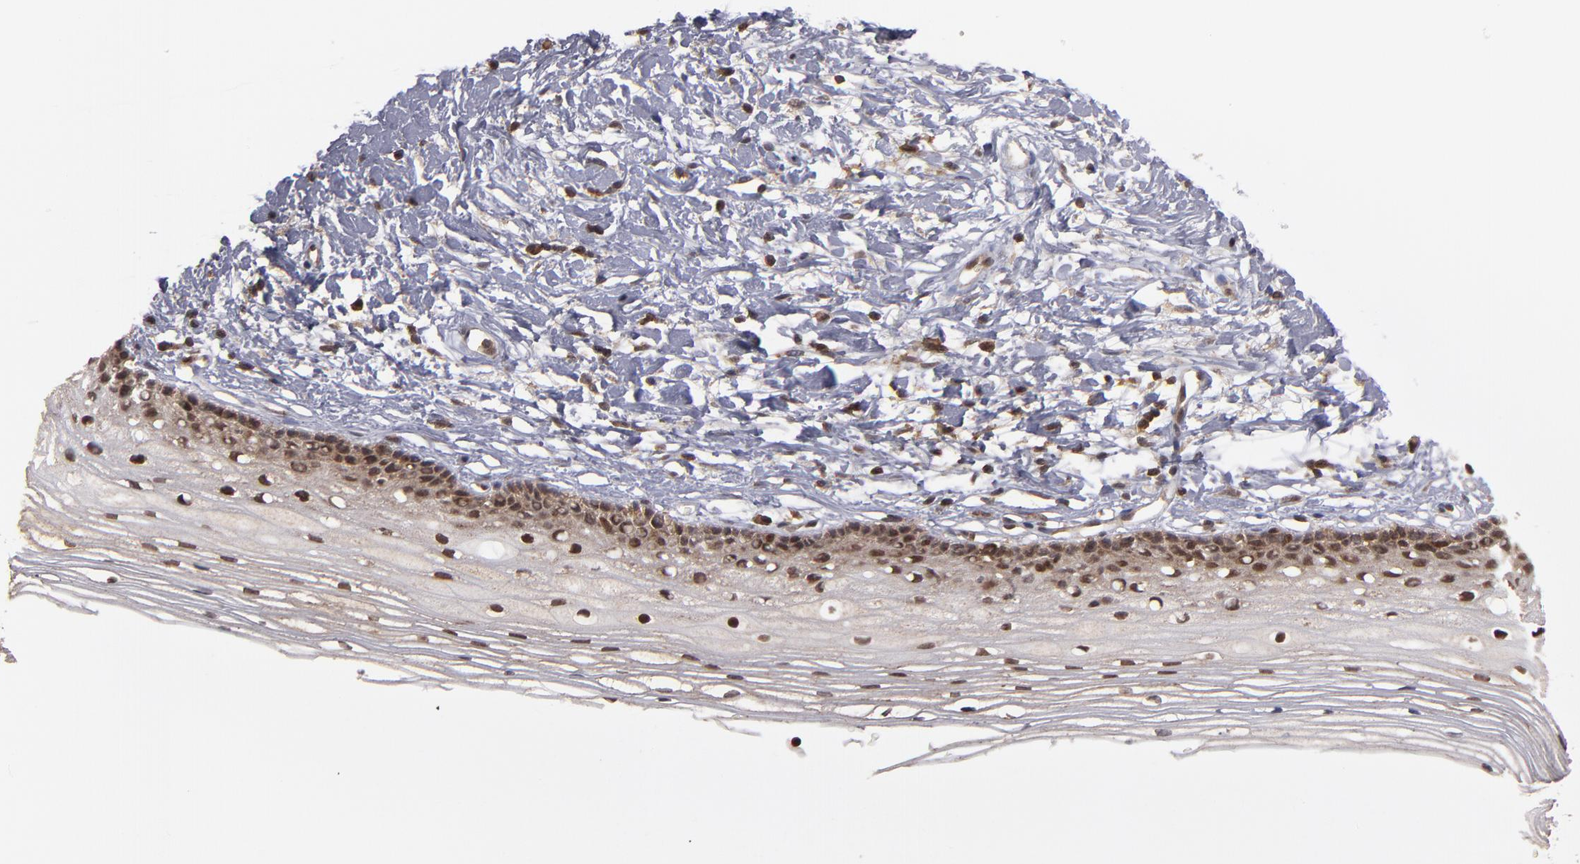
{"staining": {"intensity": "strong", "quantity": ">75%", "location": "cytoplasmic/membranous,nuclear"}, "tissue": "cervix", "cell_type": "Glandular cells", "image_type": "normal", "snomed": [{"axis": "morphology", "description": "Normal tissue, NOS"}, {"axis": "topography", "description": "Cervix"}], "caption": "Immunohistochemistry (IHC) micrograph of unremarkable human cervix stained for a protein (brown), which shows high levels of strong cytoplasmic/membranous,nuclear positivity in about >75% of glandular cells.", "gene": "RGS6", "patient": {"sex": "female", "age": 77}}